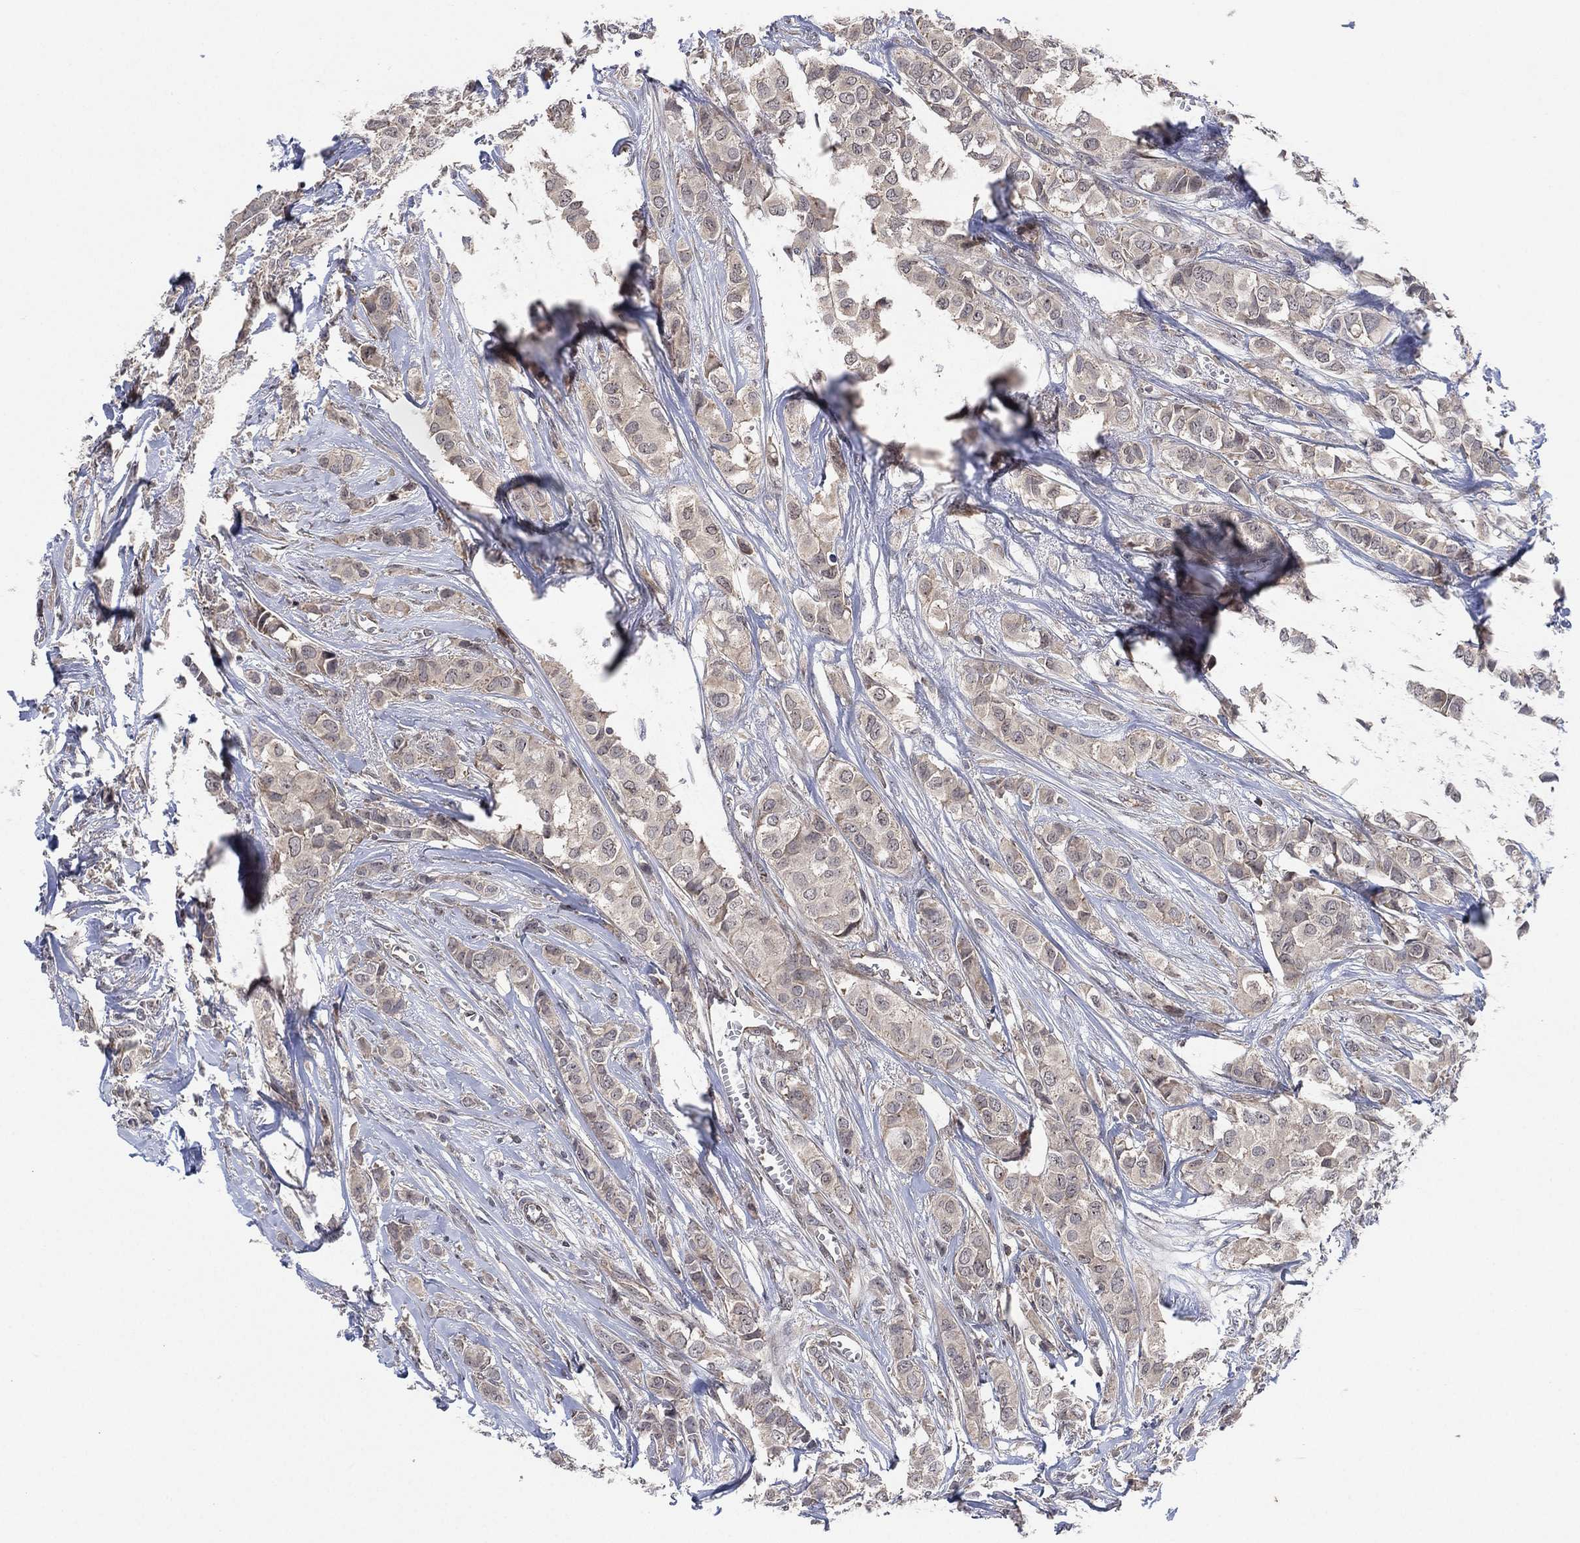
{"staining": {"intensity": "weak", "quantity": "<25%", "location": "cytoplasmic/membranous"}, "tissue": "breast cancer", "cell_type": "Tumor cells", "image_type": "cancer", "snomed": [{"axis": "morphology", "description": "Duct carcinoma"}, {"axis": "topography", "description": "Breast"}], "caption": "Protein analysis of breast infiltrating ductal carcinoma exhibits no significant expression in tumor cells. (DAB (3,3'-diaminobenzidine) immunohistochemistry (IHC) with hematoxylin counter stain).", "gene": "TMCO1", "patient": {"sex": "female", "age": 85}}